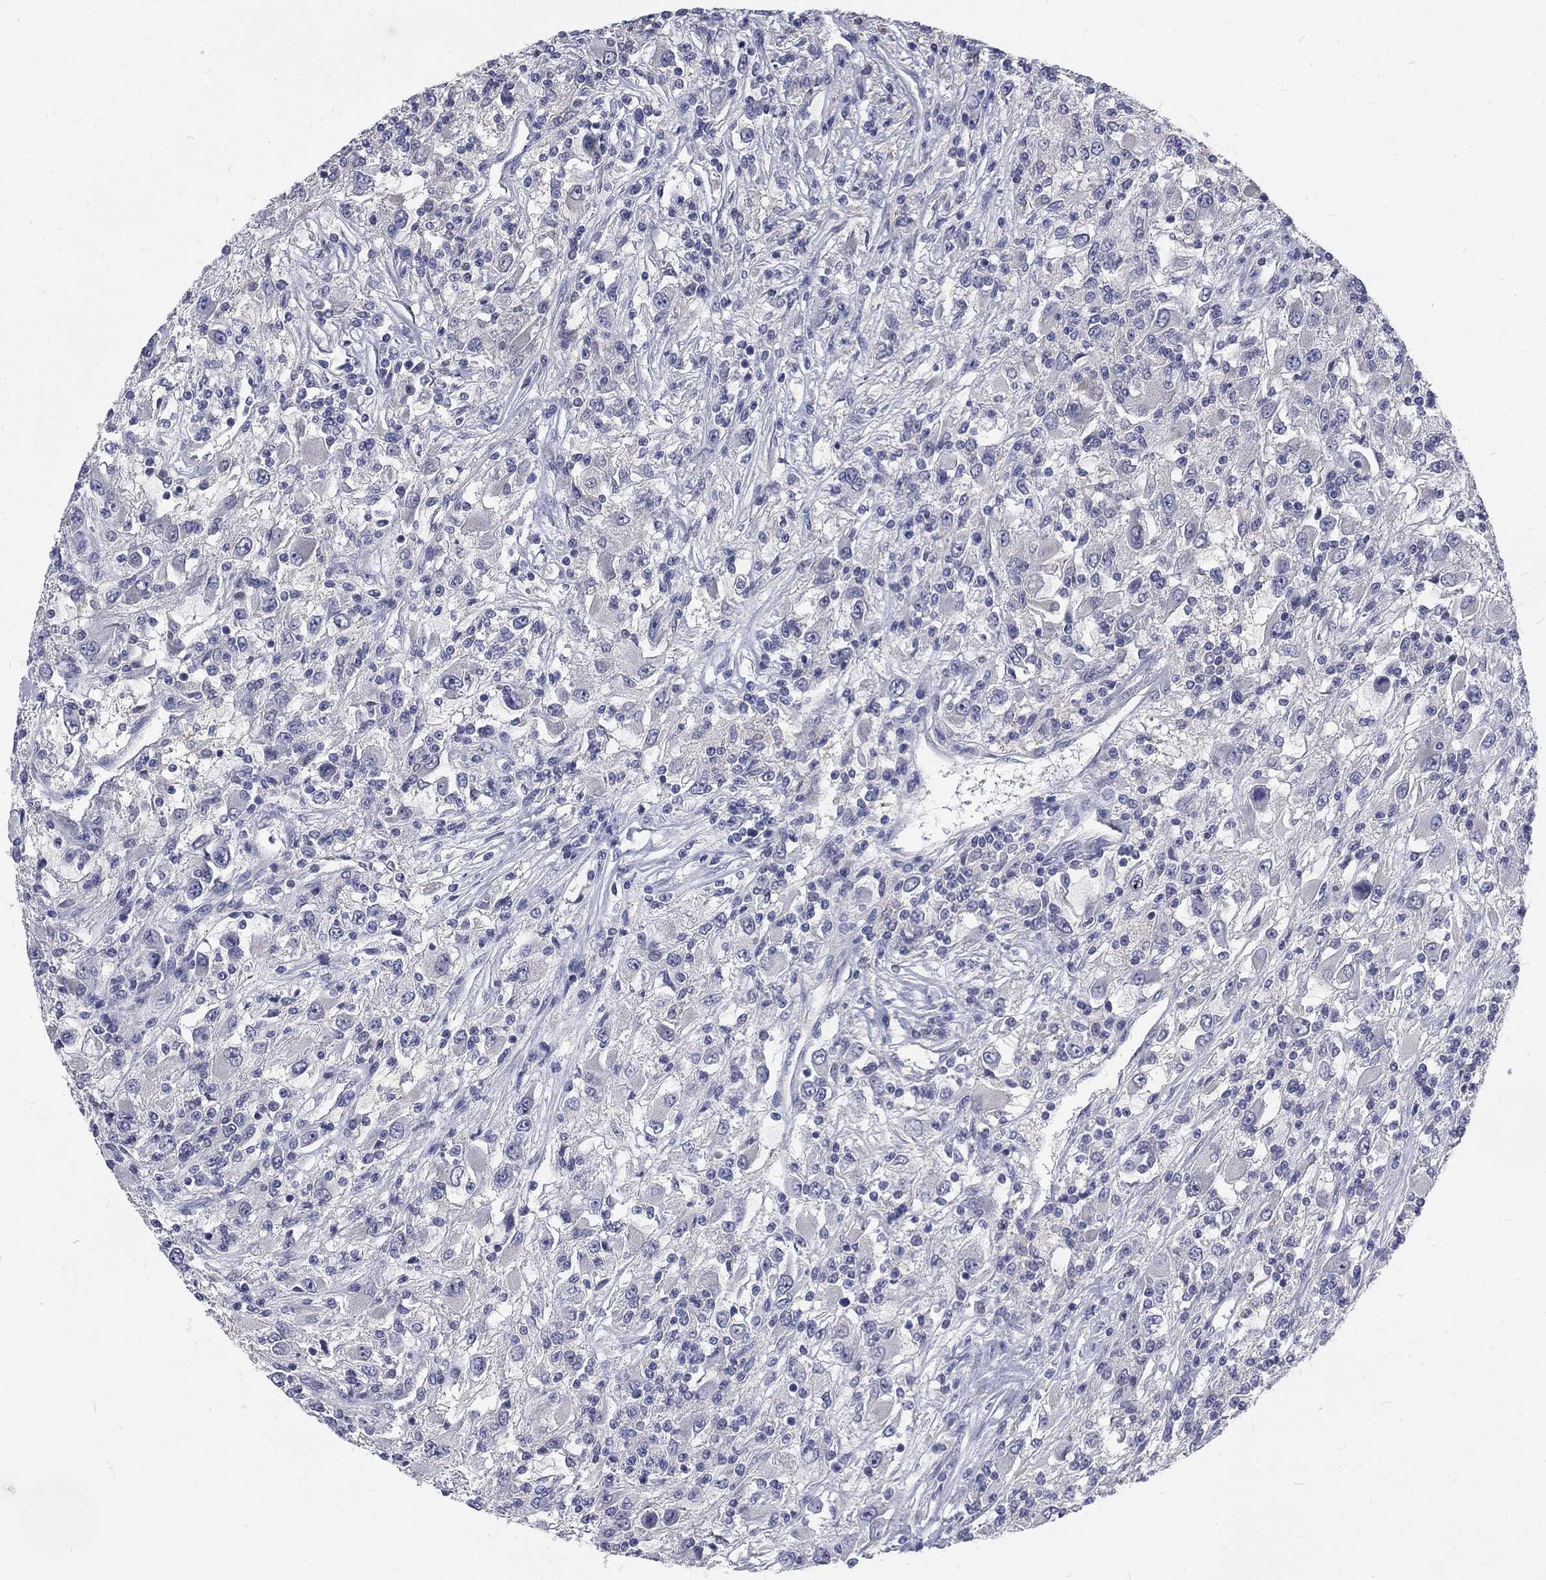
{"staining": {"intensity": "negative", "quantity": "none", "location": "none"}, "tissue": "renal cancer", "cell_type": "Tumor cells", "image_type": "cancer", "snomed": [{"axis": "morphology", "description": "Adenocarcinoma, NOS"}, {"axis": "topography", "description": "Kidney"}], "caption": "Tumor cells show no significant positivity in renal cancer.", "gene": "PHKA1", "patient": {"sex": "female", "age": 67}}